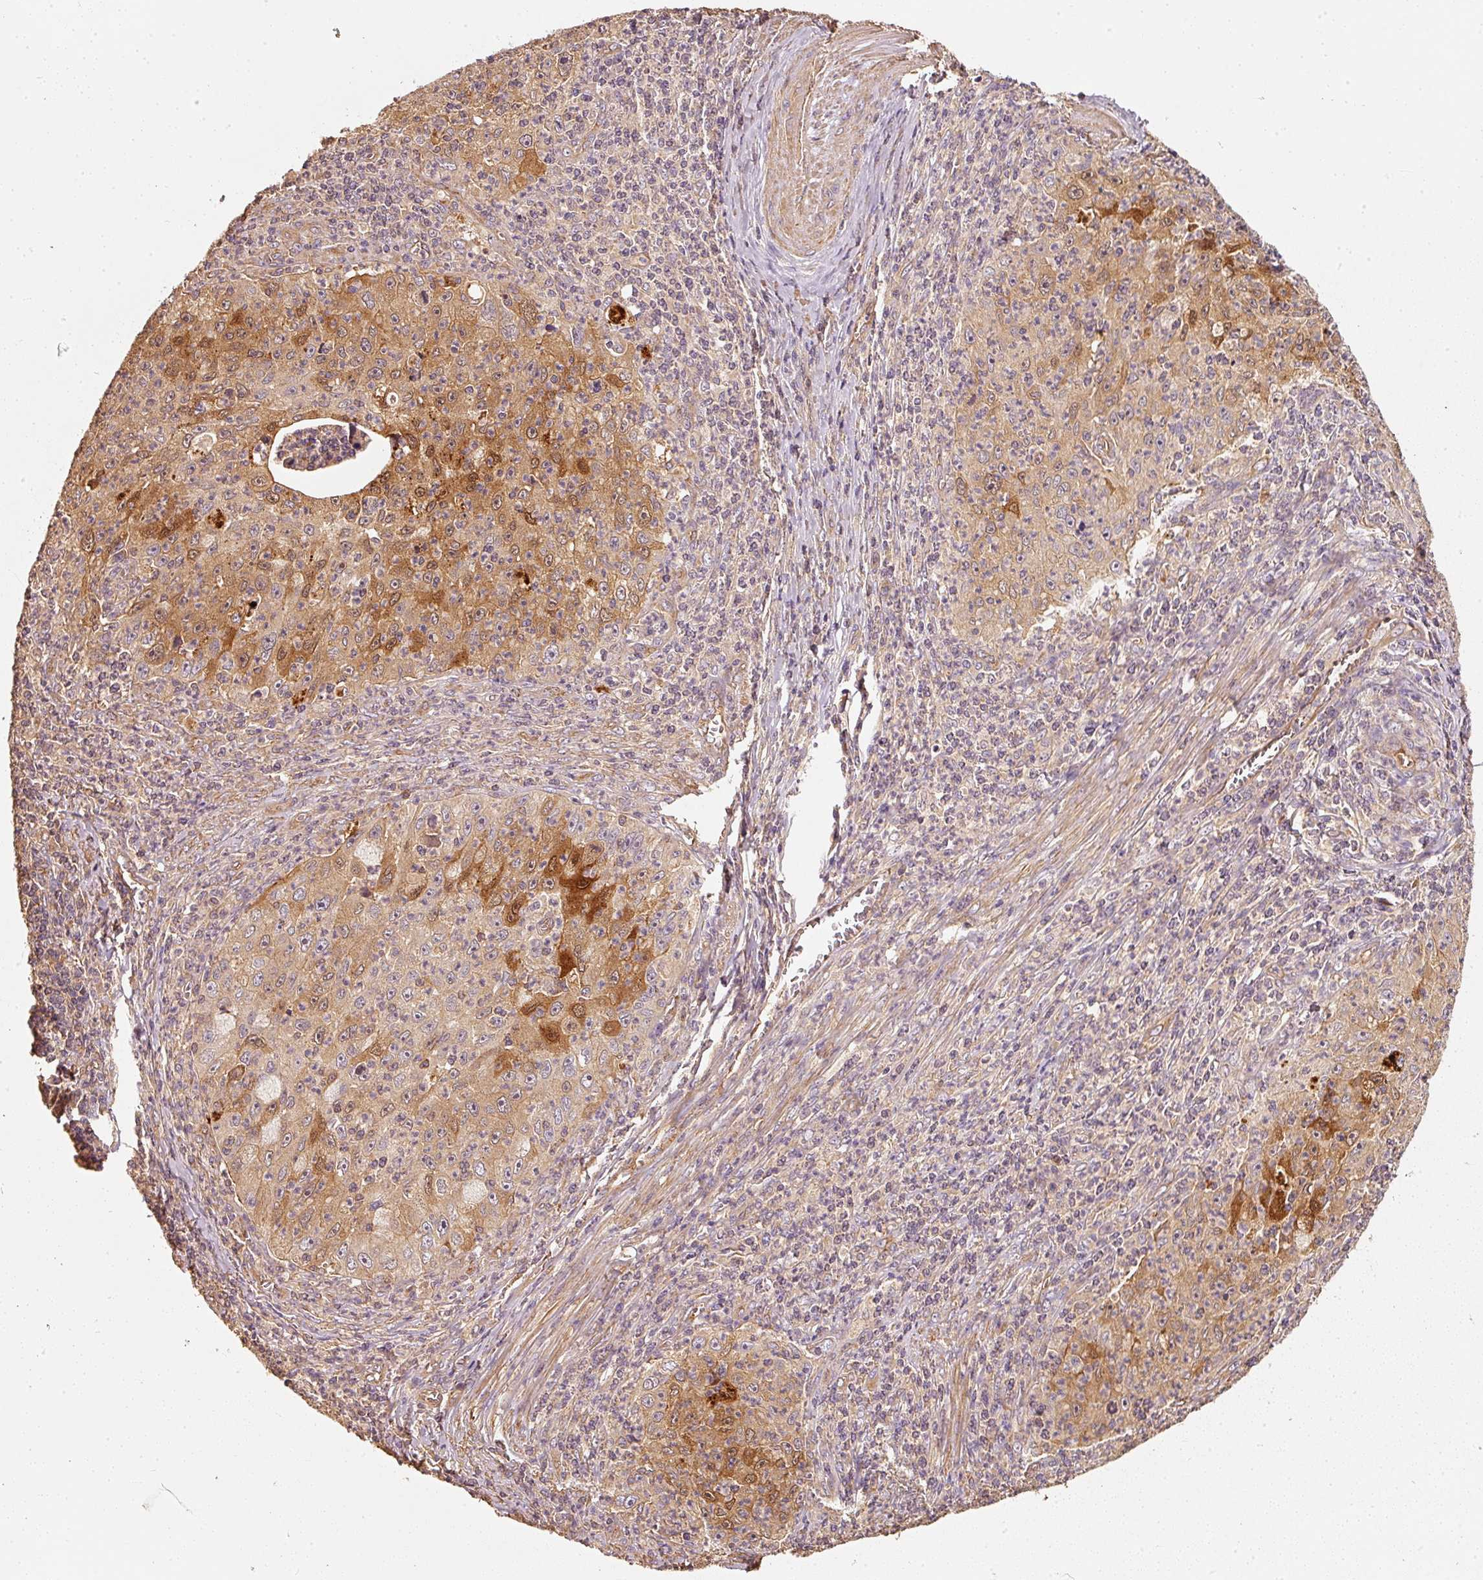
{"staining": {"intensity": "strong", "quantity": "<25%", "location": "cytoplasmic/membranous,nuclear"}, "tissue": "cervical cancer", "cell_type": "Tumor cells", "image_type": "cancer", "snomed": [{"axis": "morphology", "description": "Squamous cell carcinoma, NOS"}, {"axis": "topography", "description": "Cervix"}], "caption": "A medium amount of strong cytoplasmic/membranous and nuclear staining is present in about <25% of tumor cells in cervical cancer (squamous cell carcinoma) tissue. Nuclei are stained in blue.", "gene": "CEP95", "patient": {"sex": "female", "age": 30}}